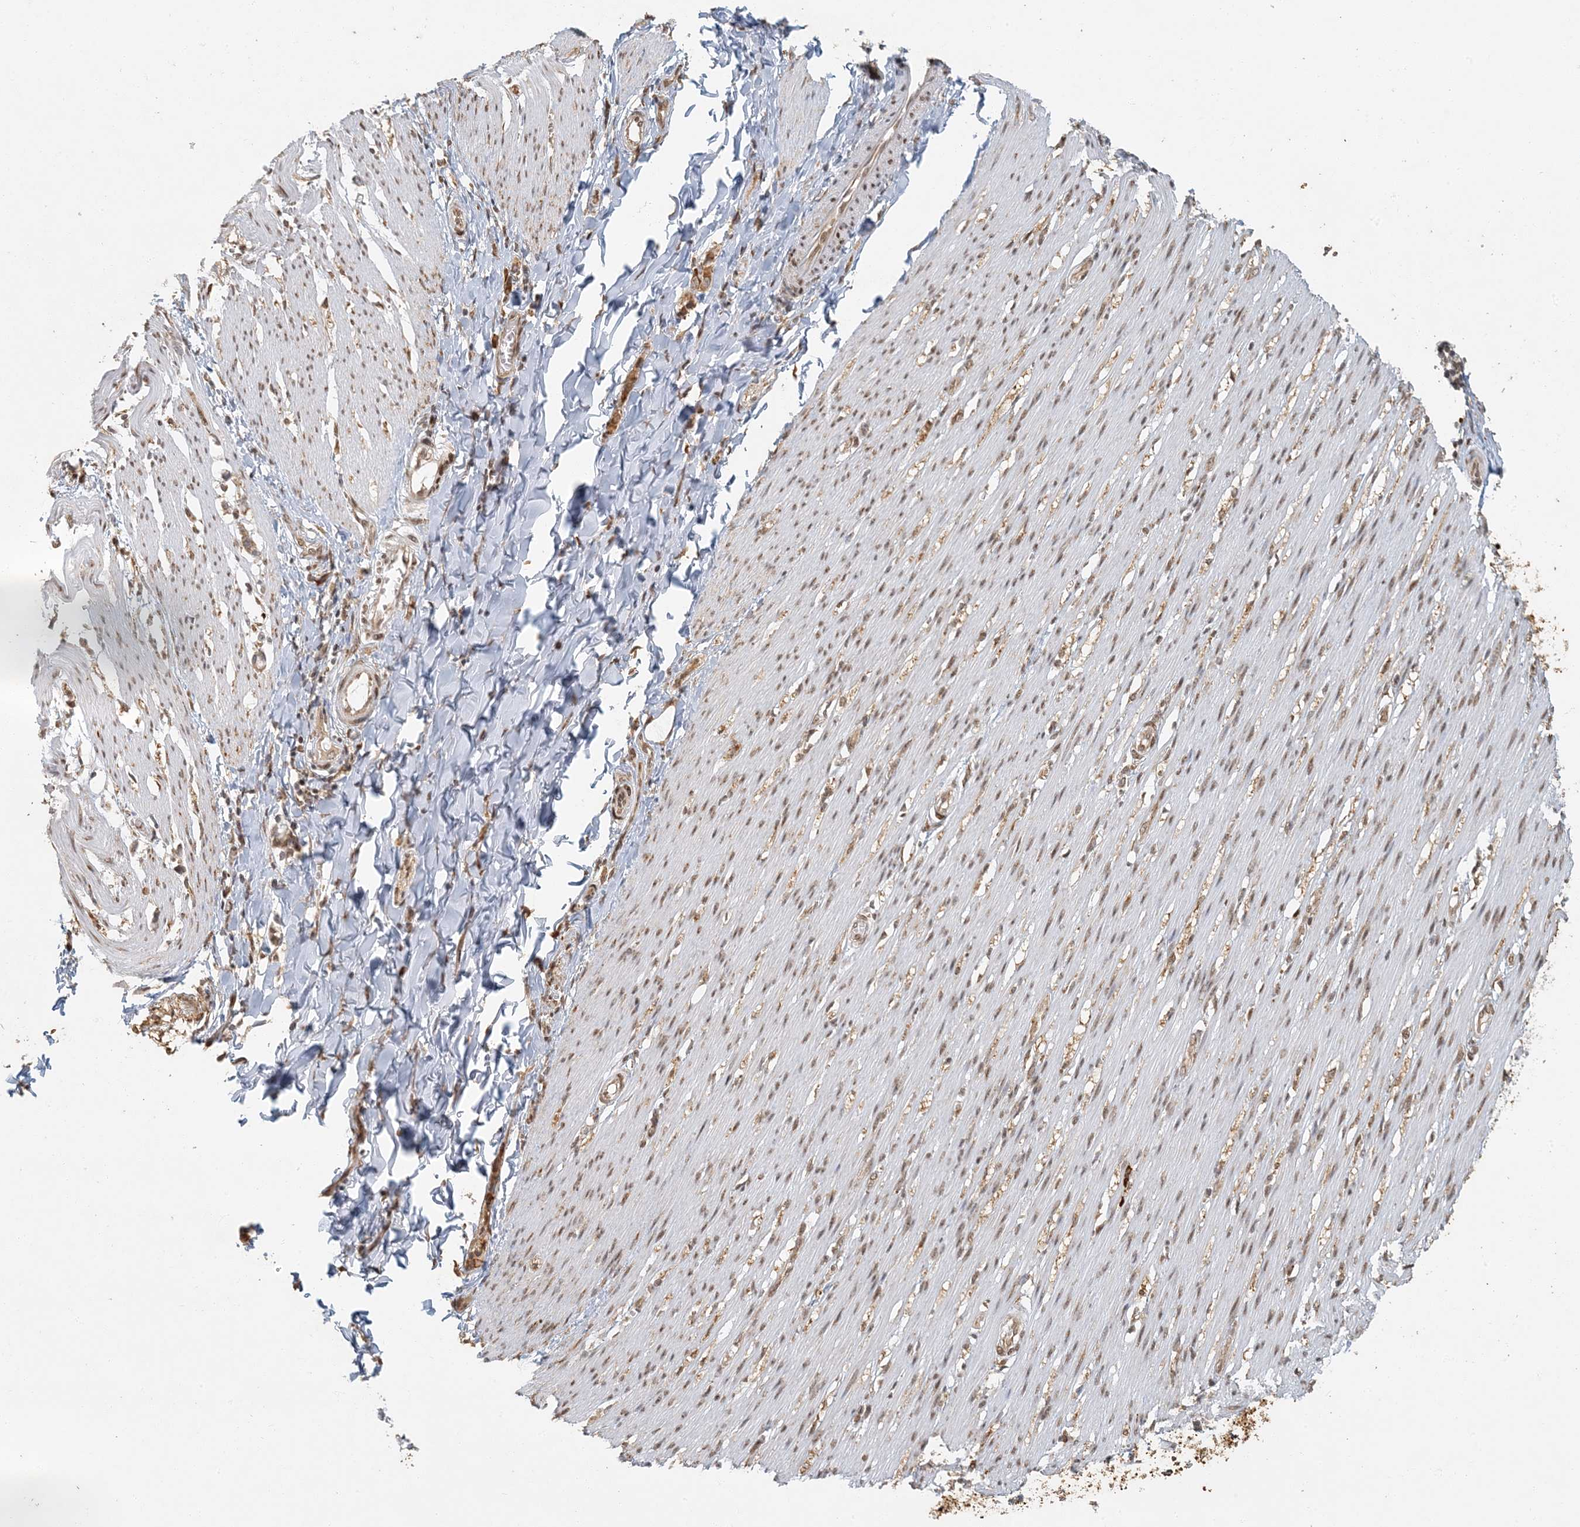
{"staining": {"intensity": "strong", "quantity": ">75%", "location": "nuclear"}, "tissue": "smooth muscle", "cell_type": "Smooth muscle cells", "image_type": "normal", "snomed": [{"axis": "morphology", "description": "Normal tissue, NOS"}, {"axis": "morphology", "description": "Adenocarcinoma, NOS"}, {"axis": "topography", "description": "Colon"}, {"axis": "topography", "description": "Peripheral nerve tissue"}], "caption": "Protein analysis of unremarkable smooth muscle reveals strong nuclear expression in approximately >75% of smooth muscle cells. The protein is stained brown, and the nuclei are stained in blue (DAB IHC with brightfield microscopy, high magnification).", "gene": "AK9", "patient": {"sex": "male", "age": 14}}